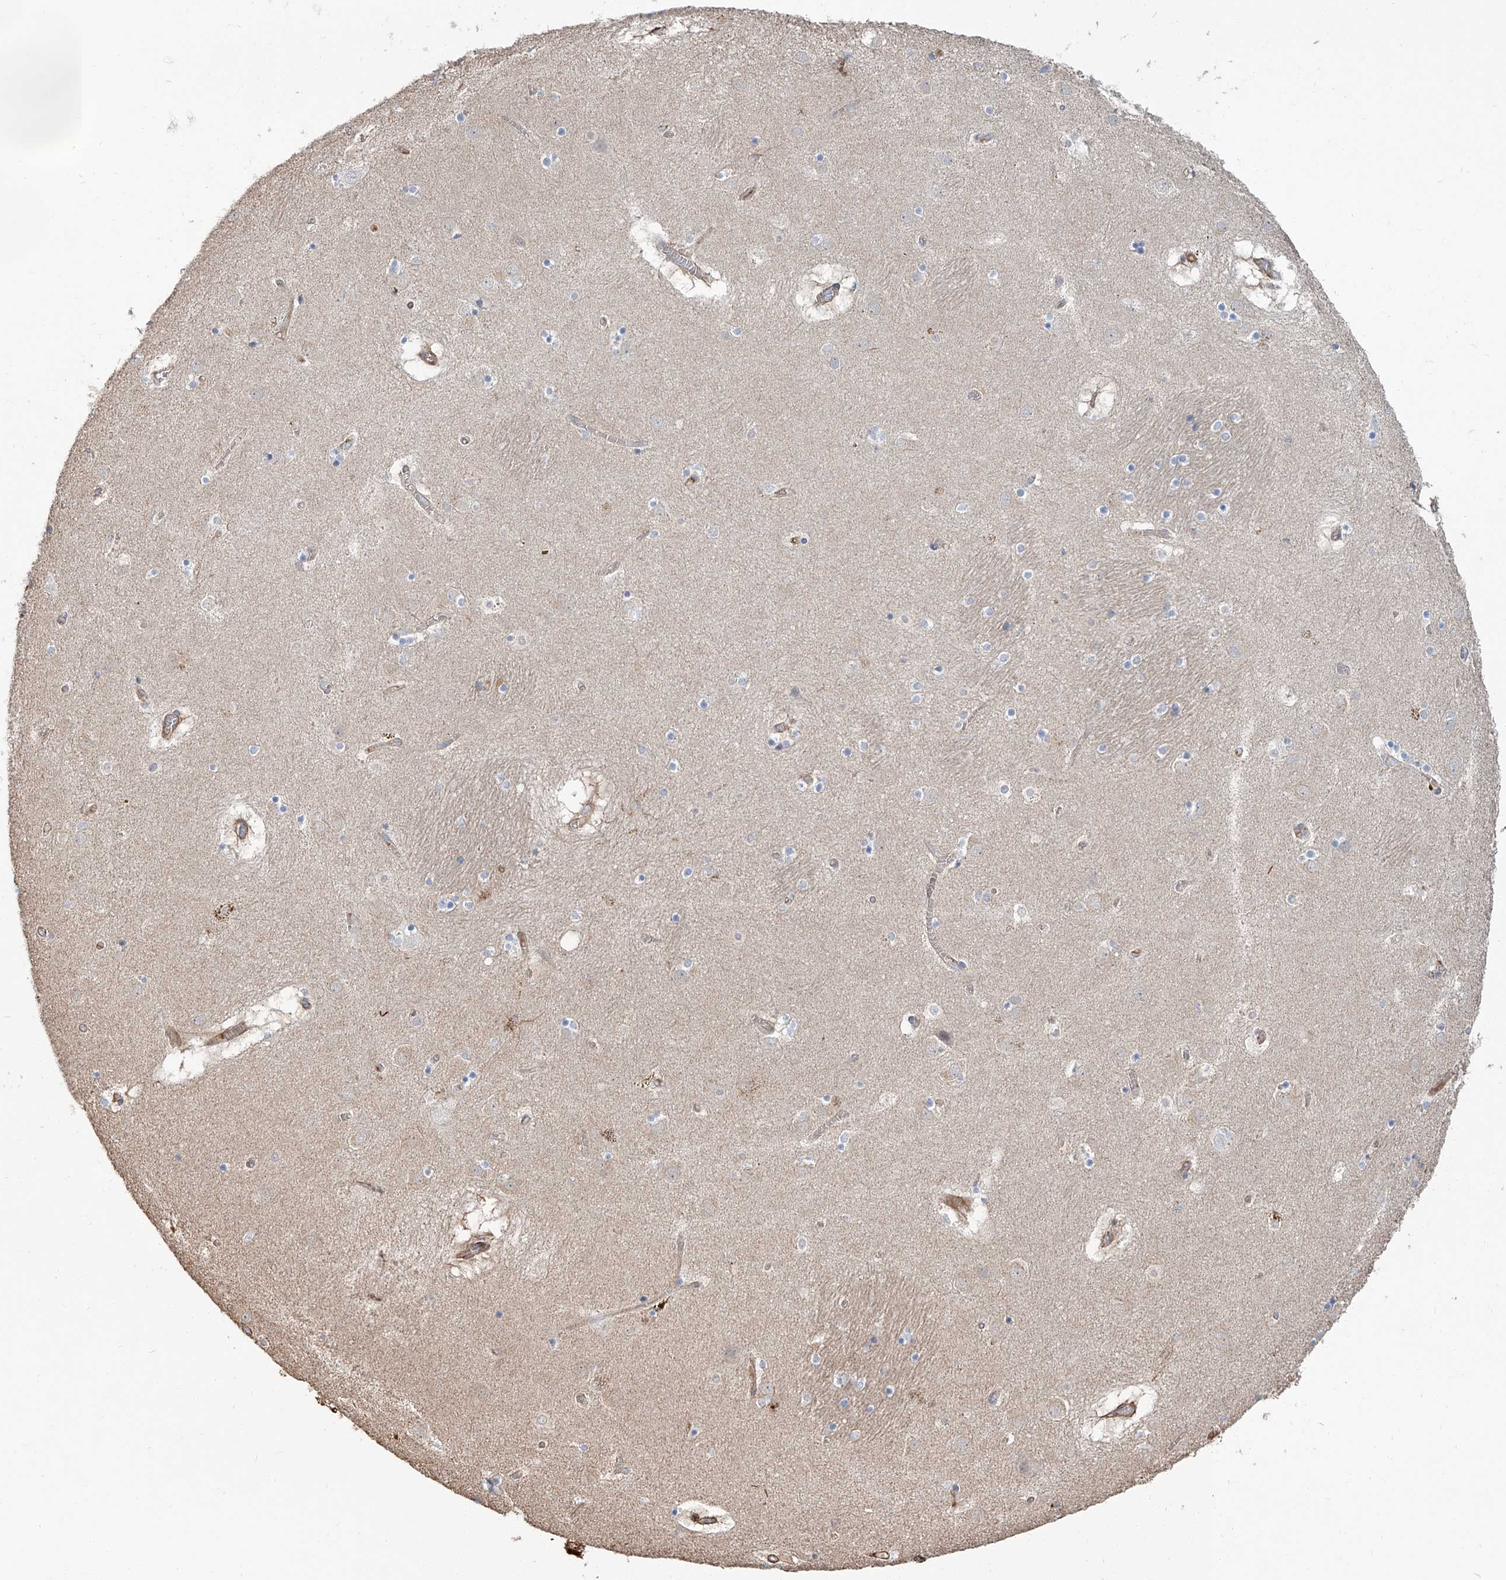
{"staining": {"intensity": "negative", "quantity": "none", "location": "none"}, "tissue": "caudate", "cell_type": "Glial cells", "image_type": "normal", "snomed": [{"axis": "morphology", "description": "Normal tissue, NOS"}, {"axis": "topography", "description": "Lateral ventricle wall"}], "caption": "This is an IHC photomicrograph of unremarkable human caudate. There is no positivity in glial cells.", "gene": "PIEZO2", "patient": {"sex": "male", "age": 70}}